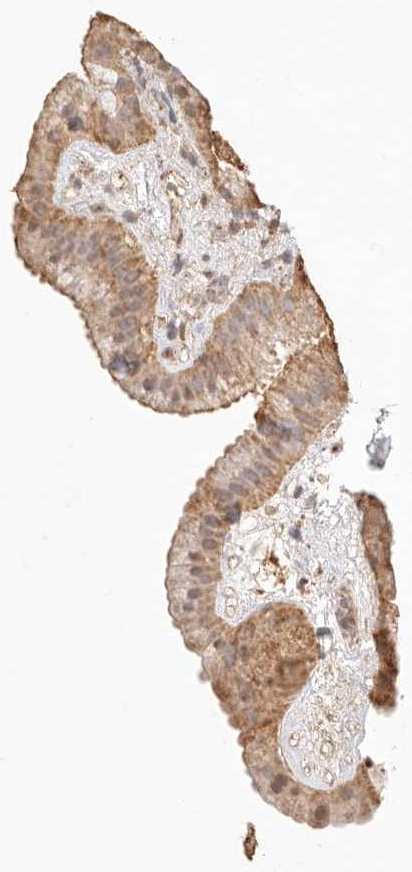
{"staining": {"intensity": "weak", "quantity": ">75%", "location": "cytoplasmic/membranous,nuclear"}, "tissue": "gallbladder", "cell_type": "Glandular cells", "image_type": "normal", "snomed": [{"axis": "morphology", "description": "Normal tissue, NOS"}, {"axis": "topography", "description": "Gallbladder"}], "caption": "This image shows IHC staining of benign gallbladder, with low weak cytoplasmic/membranous,nuclear expression in approximately >75% of glandular cells.", "gene": "IL1R2", "patient": {"sex": "female", "age": 64}}